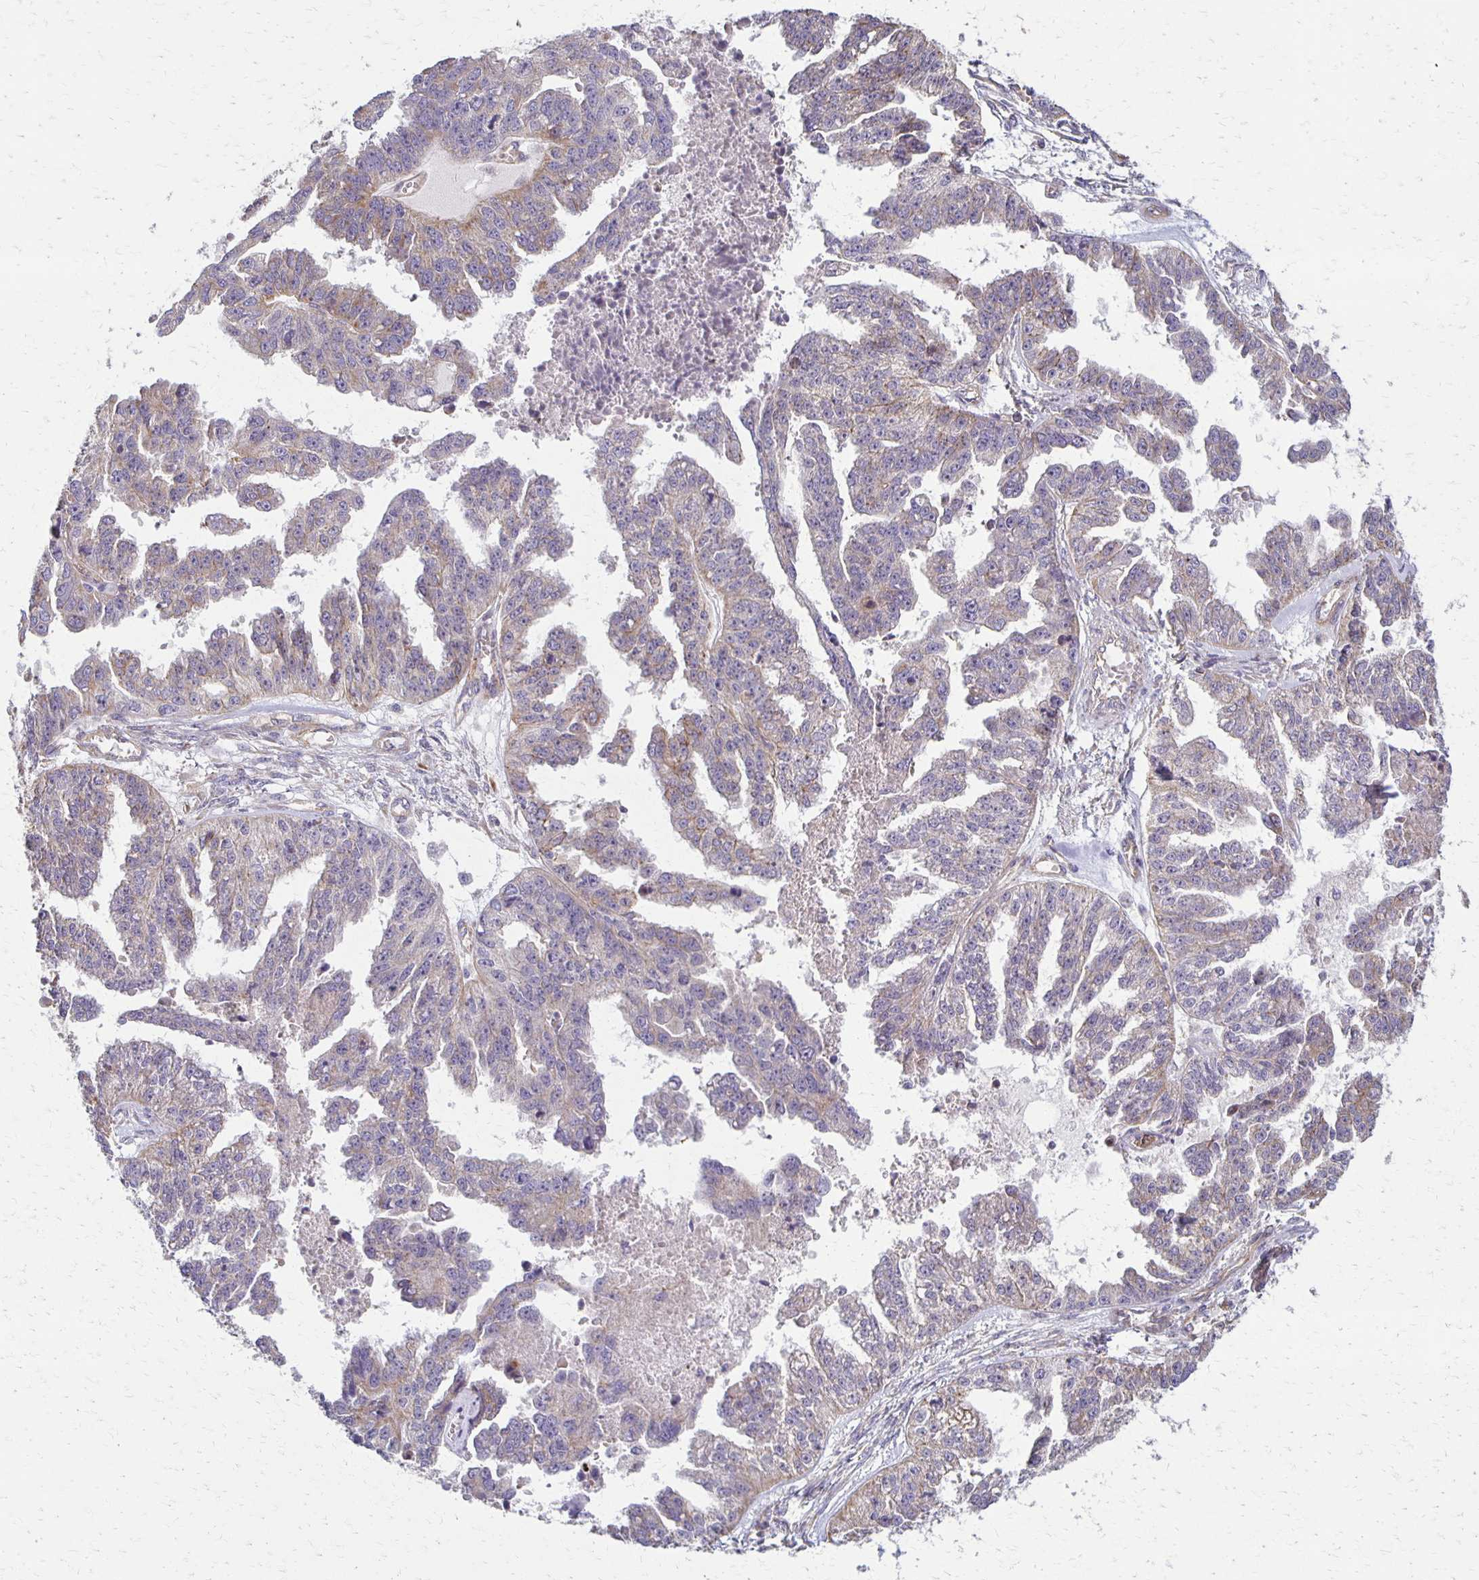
{"staining": {"intensity": "weak", "quantity": "25%-75%", "location": "cytoplasmic/membranous"}, "tissue": "ovarian cancer", "cell_type": "Tumor cells", "image_type": "cancer", "snomed": [{"axis": "morphology", "description": "Cystadenocarcinoma, serous, NOS"}, {"axis": "topography", "description": "Ovary"}], "caption": "Tumor cells display weak cytoplasmic/membranous staining in approximately 25%-75% of cells in ovarian cancer.", "gene": "EIF4EBP2", "patient": {"sex": "female", "age": 58}}